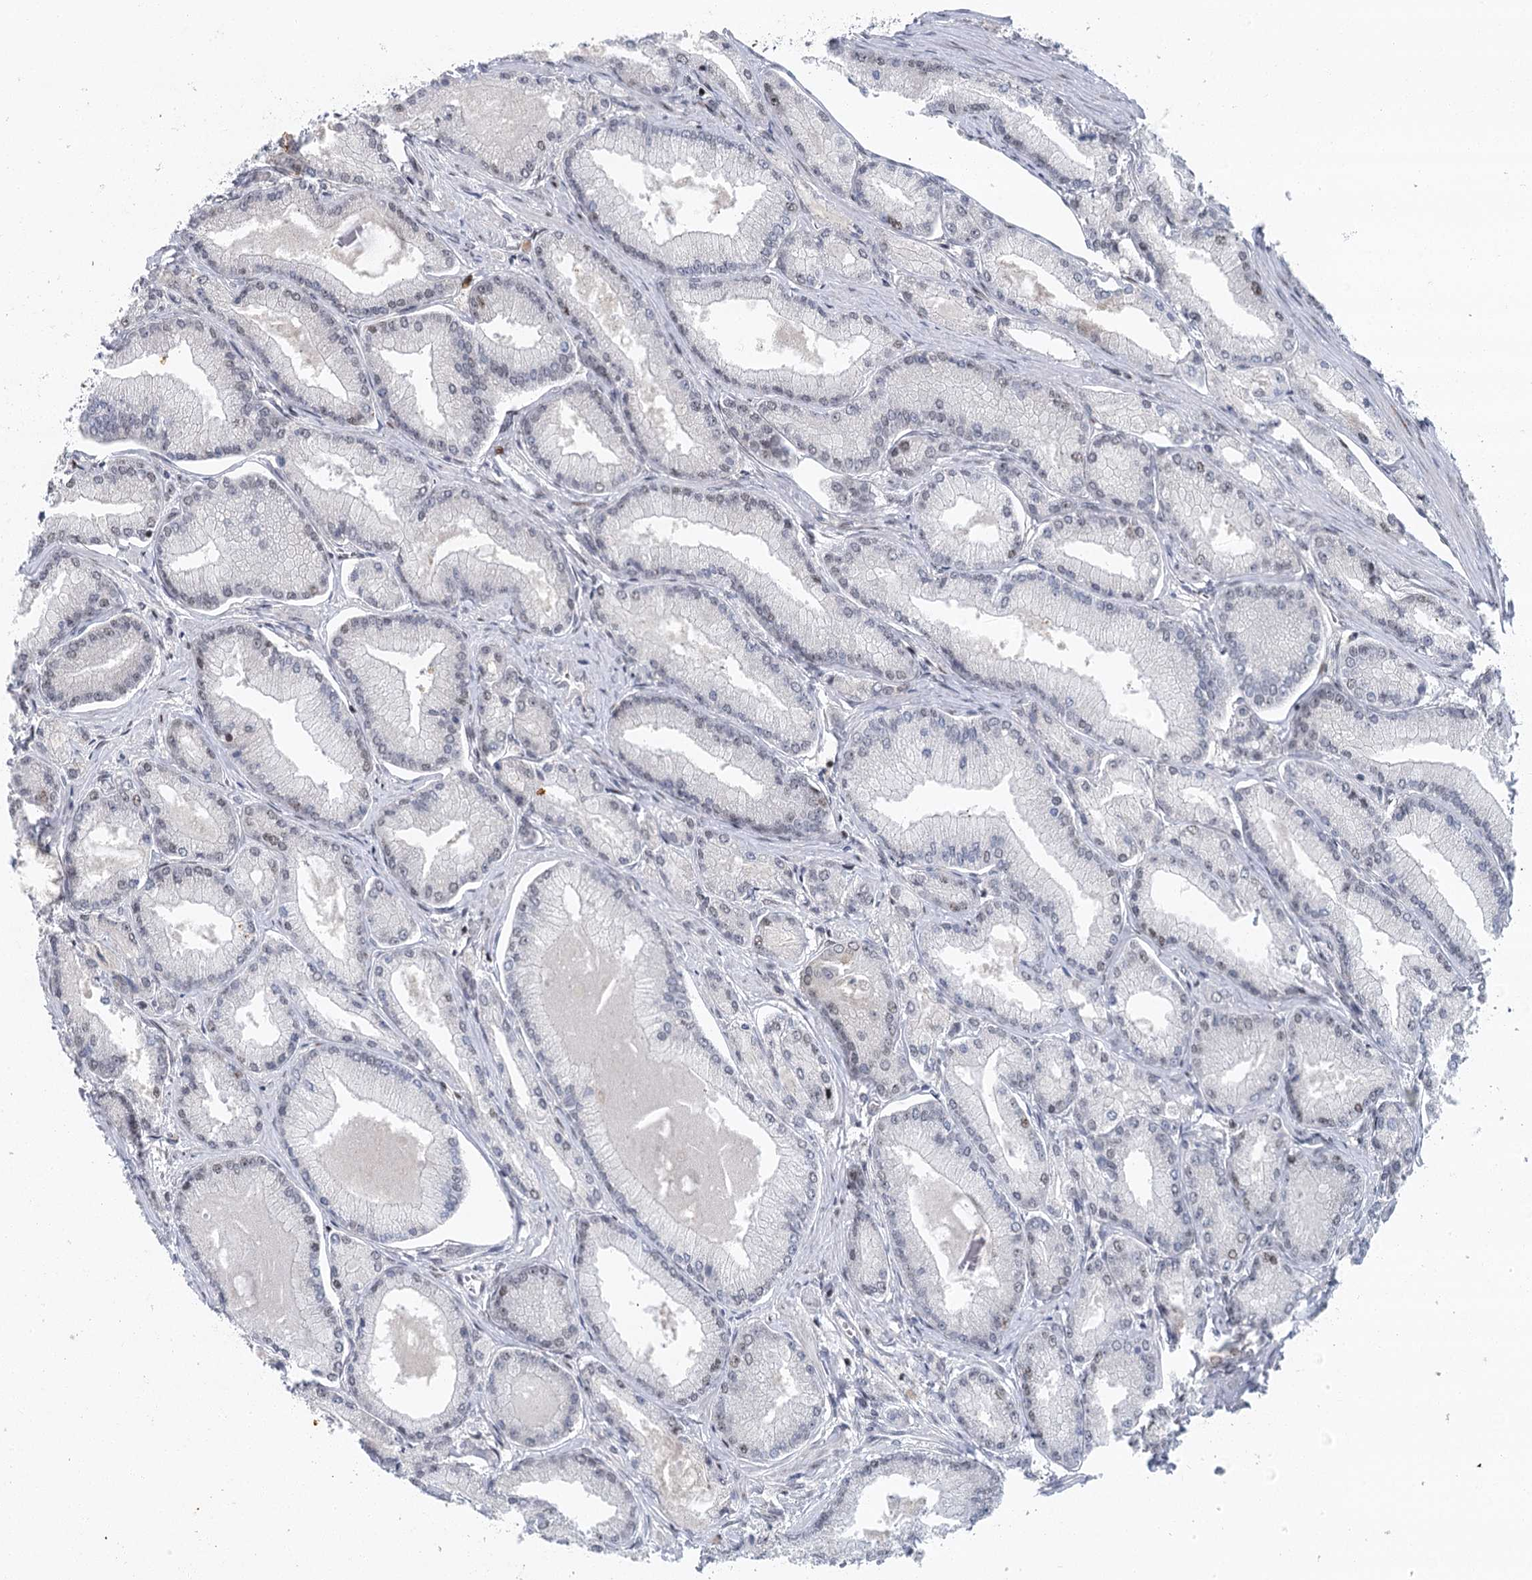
{"staining": {"intensity": "negative", "quantity": "none", "location": "none"}, "tissue": "prostate cancer", "cell_type": "Tumor cells", "image_type": "cancer", "snomed": [{"axis": "morphology", "description": "Adenocarcinoma, Low grade"}, {"axis": "topography", "description": "Prostate"}], "caption": "Low-grade adenocarcinoma (prostate) was stained to show a protein in brown. There is no significant positivity in tumor cells. Nuclei are stained in blue.", "gene": "IL11RA", "patient": {"sex": "male", "age": 74}}